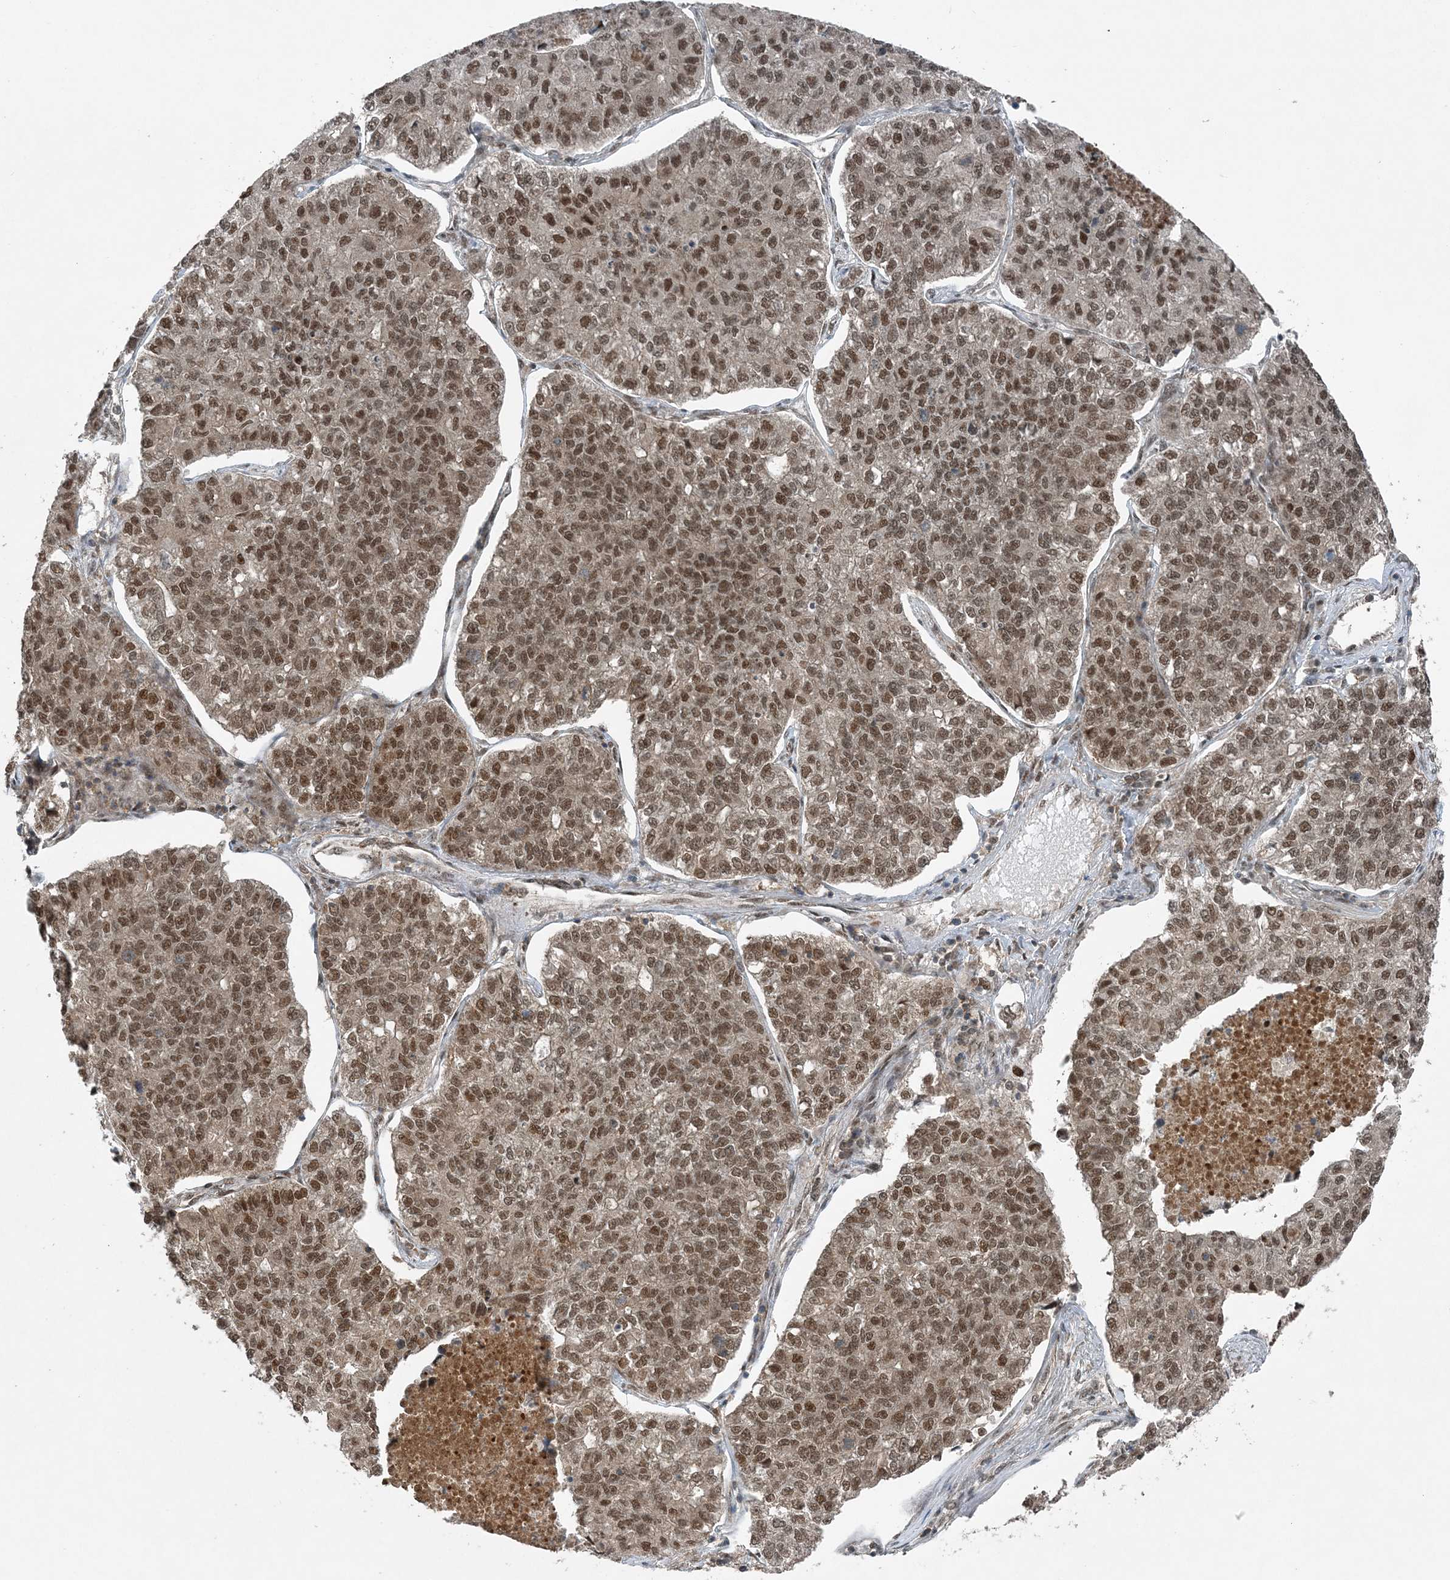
{"staining": {"intensity": "moderate", "quantity": ">75%", "location": "nuclear"}, "tissue": "lung cancer", "cell_type": "Tumor cells", "image_type": "cancer", "snomed": [{"axis": "morphology", "description": "Adenocarcinoma, NOS"}, {"axis": "topography", "description": "Lung"}], "caption": "A brown stain labels moderate nuclear expression of a protein in lung cancer (adenocarcinoma) tumor cells.", "gene": "COPS7B", "patient": {"sex": "male", "age": 49}}